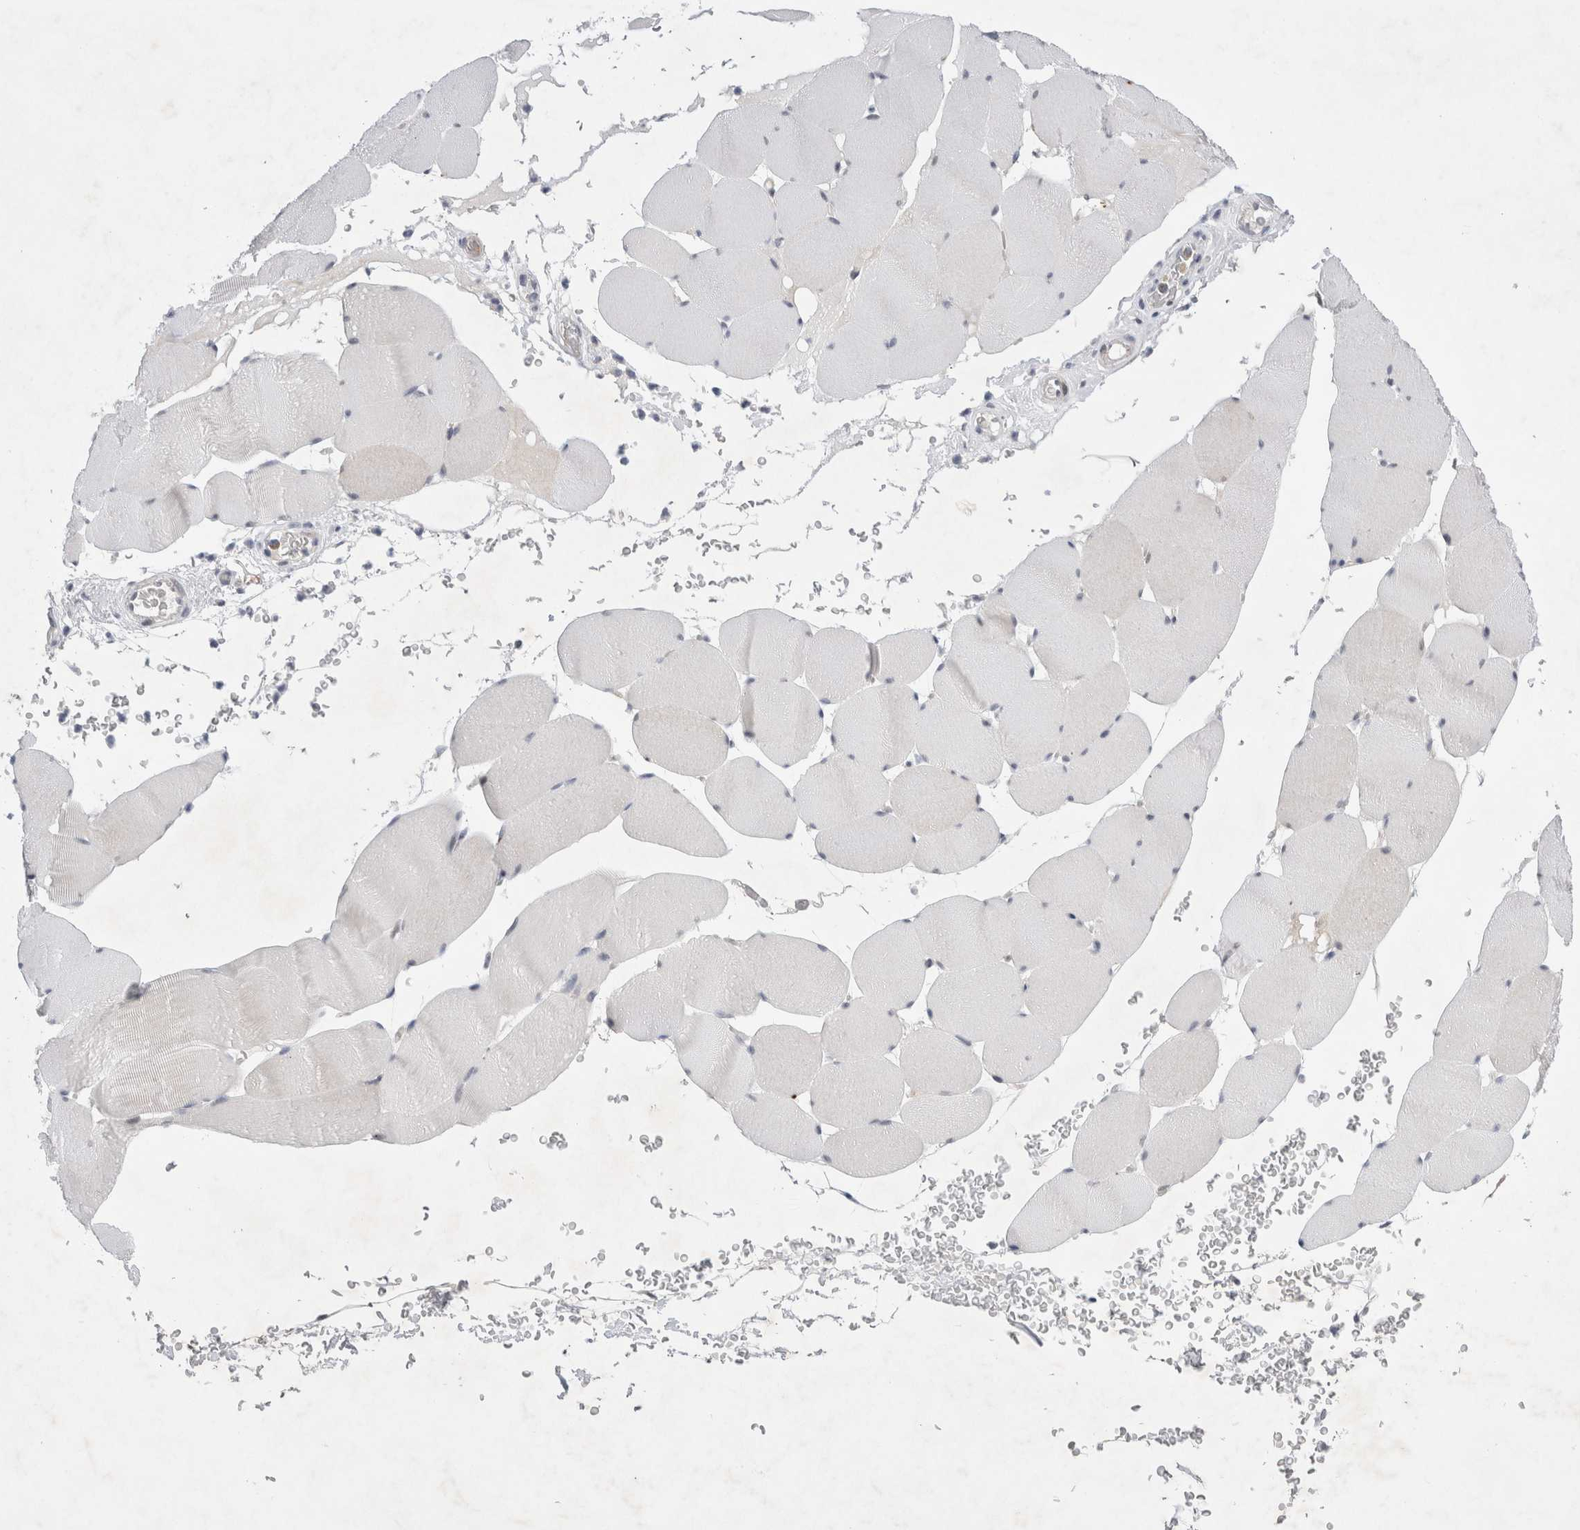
{"staining": {"intensity": "negative", "quantity": "none", "location": "none"}, "tissue": "skeletal muscle", "cell_type": "Myocytes", "image_type": "normal", "snomed": [{"axis": "morphology", "description": "Normal tissue, NOS"}, {"axis": "topography", "description": "Skeletal muscle"}], "caption": "This histopathology image is of benign skeletal muscle stained with immunohistochemistry to label a protein in brown with the nuclei are counter-stained blue. There is no expression in myocytes.", "gene": "WIPF2", "patient": {"sex": "male", "age": 62}}